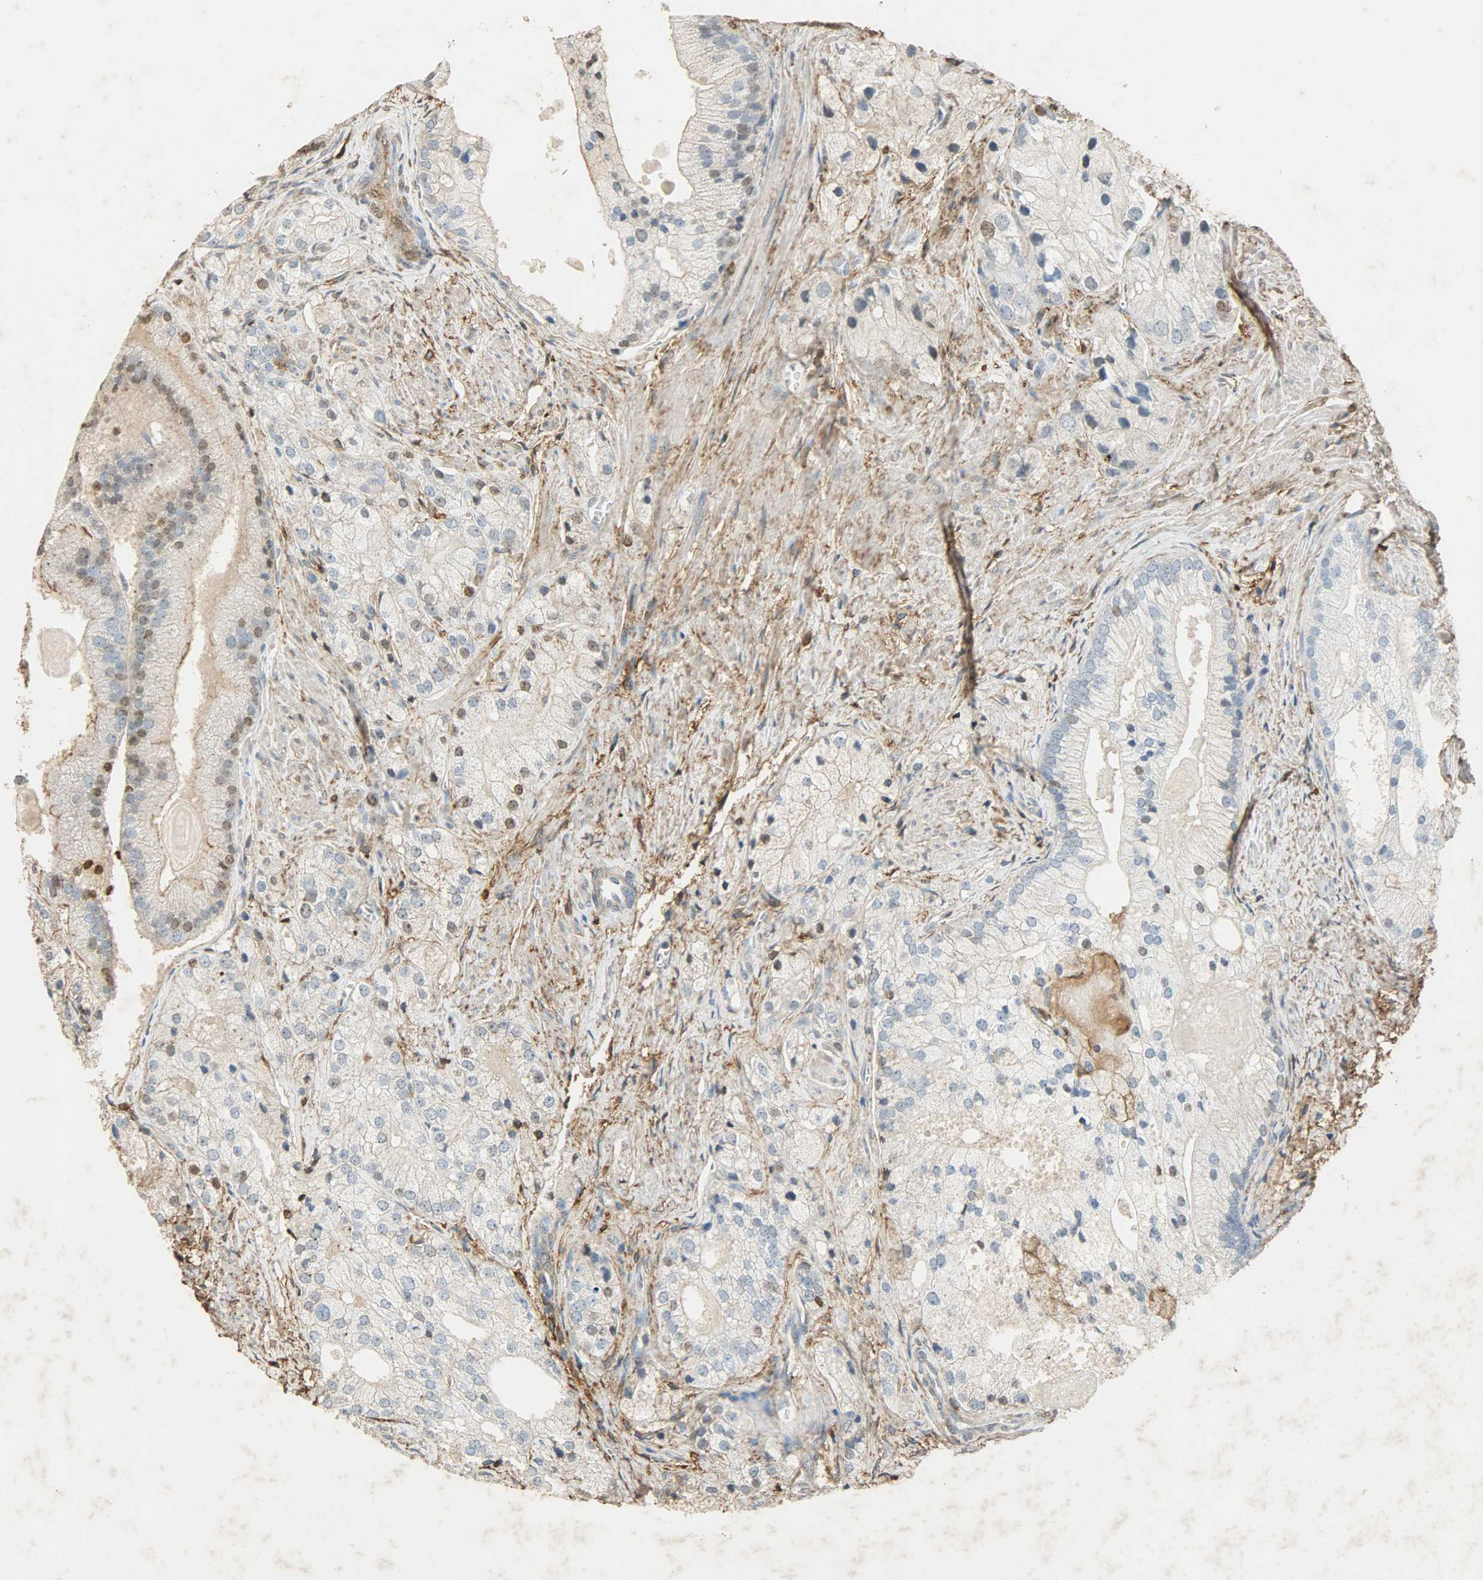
{"staining": {"intensity": "moderate", "quantity": "<25%", "location": "nuclear"}, "tissue": "prostate cancer", "cell_type": "Tumor cells", "image_type": "cancer", "snomed": [{"axis": "morphology", "description": "Adenocarcinoma, Low grade"}, {"axis": "topography", "description": "Prostate"}], "caption": "Immunohistochemical staining of human prostate cancer shows low levels of moderate nuclear staining in approximately <25% of tumor cells.", "gene": "ANXA6", "patient": {"sex": "male", "age": 69}}